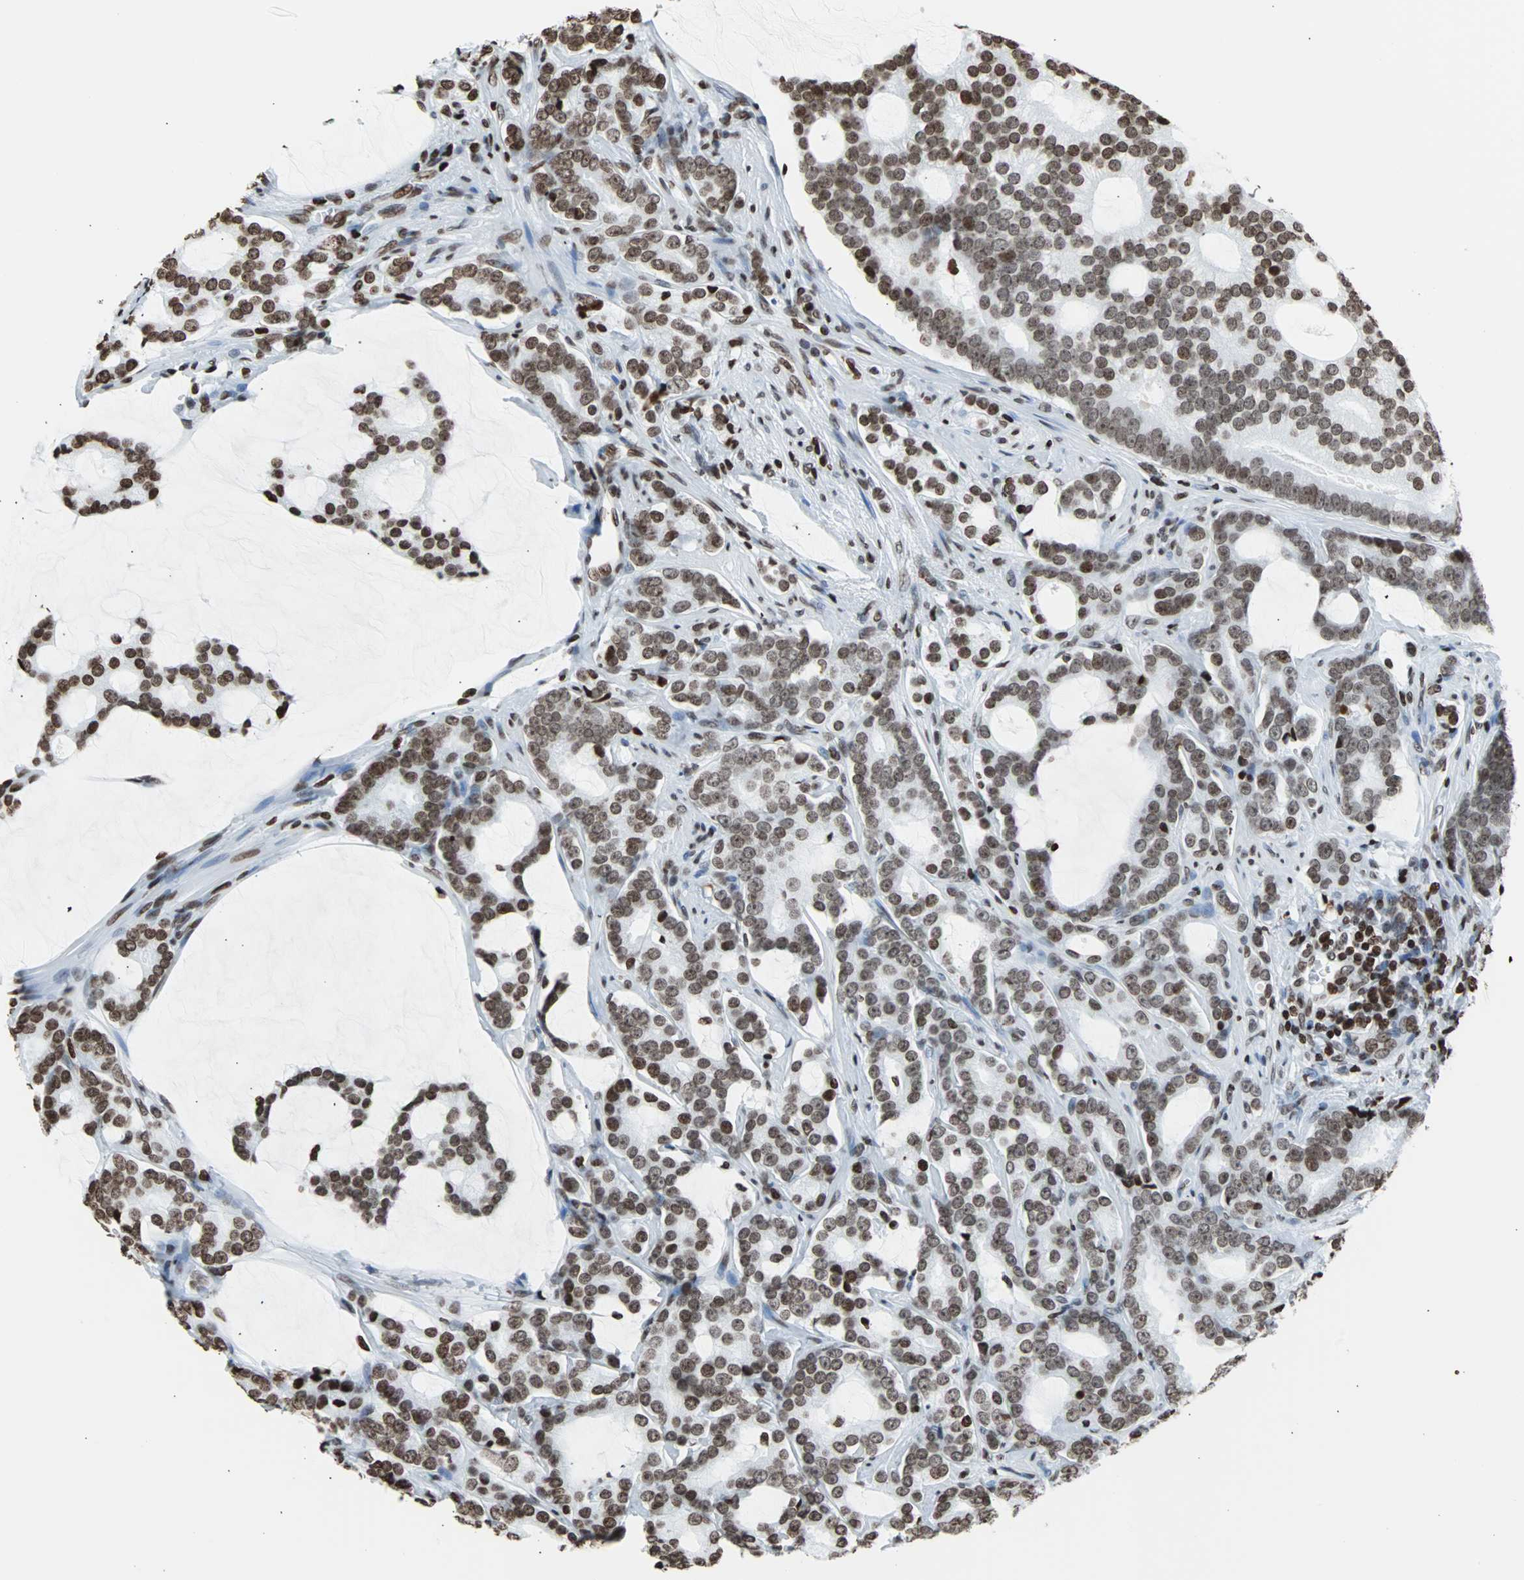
{"staining": {"intensity": "moderate", "quantity": ">75%", "location": "nuclear"}, "tissue": "prostate cancer", "cell_type": "Tumor cells", "image_type": "cancer", "snomed": [{"axis": "morphology", "description": "Adenocarcinoma, Low grade"}, {"axis": "topography", "description": "Prostate"}], "caption": "Immunohistochemistry of human prostate adenocarcinoma (low-grade) reveals medium levels of moderate nuclear positivity in about >75% of tumor cells. (Brightfield microscopy of DAB IHC at high magnification).", "gene": "H2BC18", "patient": {"sex": "male", "age": 58}}